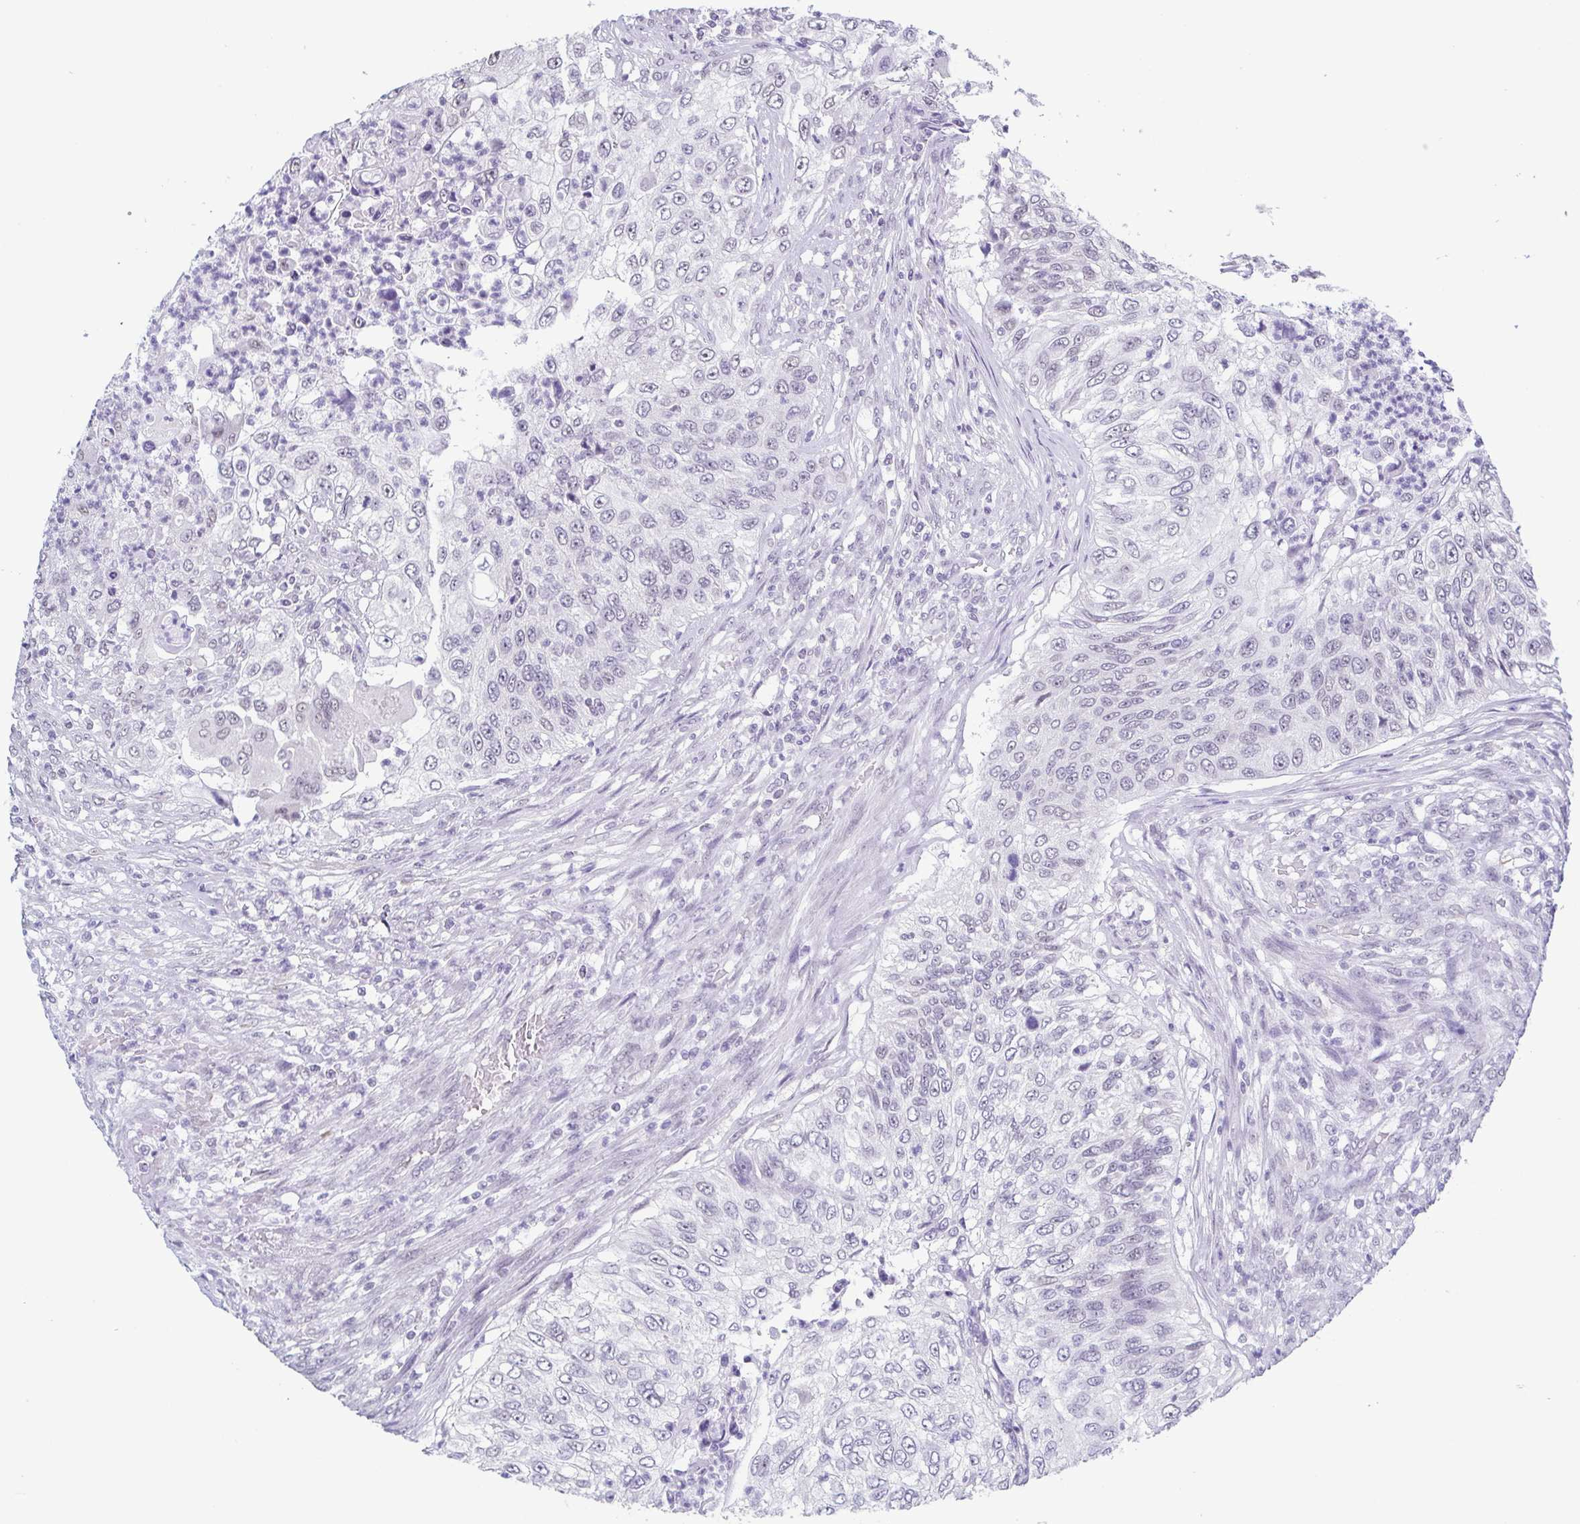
{"staining": {"intensity": "negative", "quantity": "none", "location": "none"}, "tissue": "urothelial cancer", "cell_type": "Tumor cells", "image_type": "cancer", "snomed": [{"axis": "morphology", "description": "Urothelial carcinoma, High grade"}, {"axis": "topography", "description": "Urinary bladder"}], "caption": "Tumor cells are negative for protein expression in human urothelial cancer.", "gene": "TMEM92", "patient": {"sex": "female", "age": 60}}